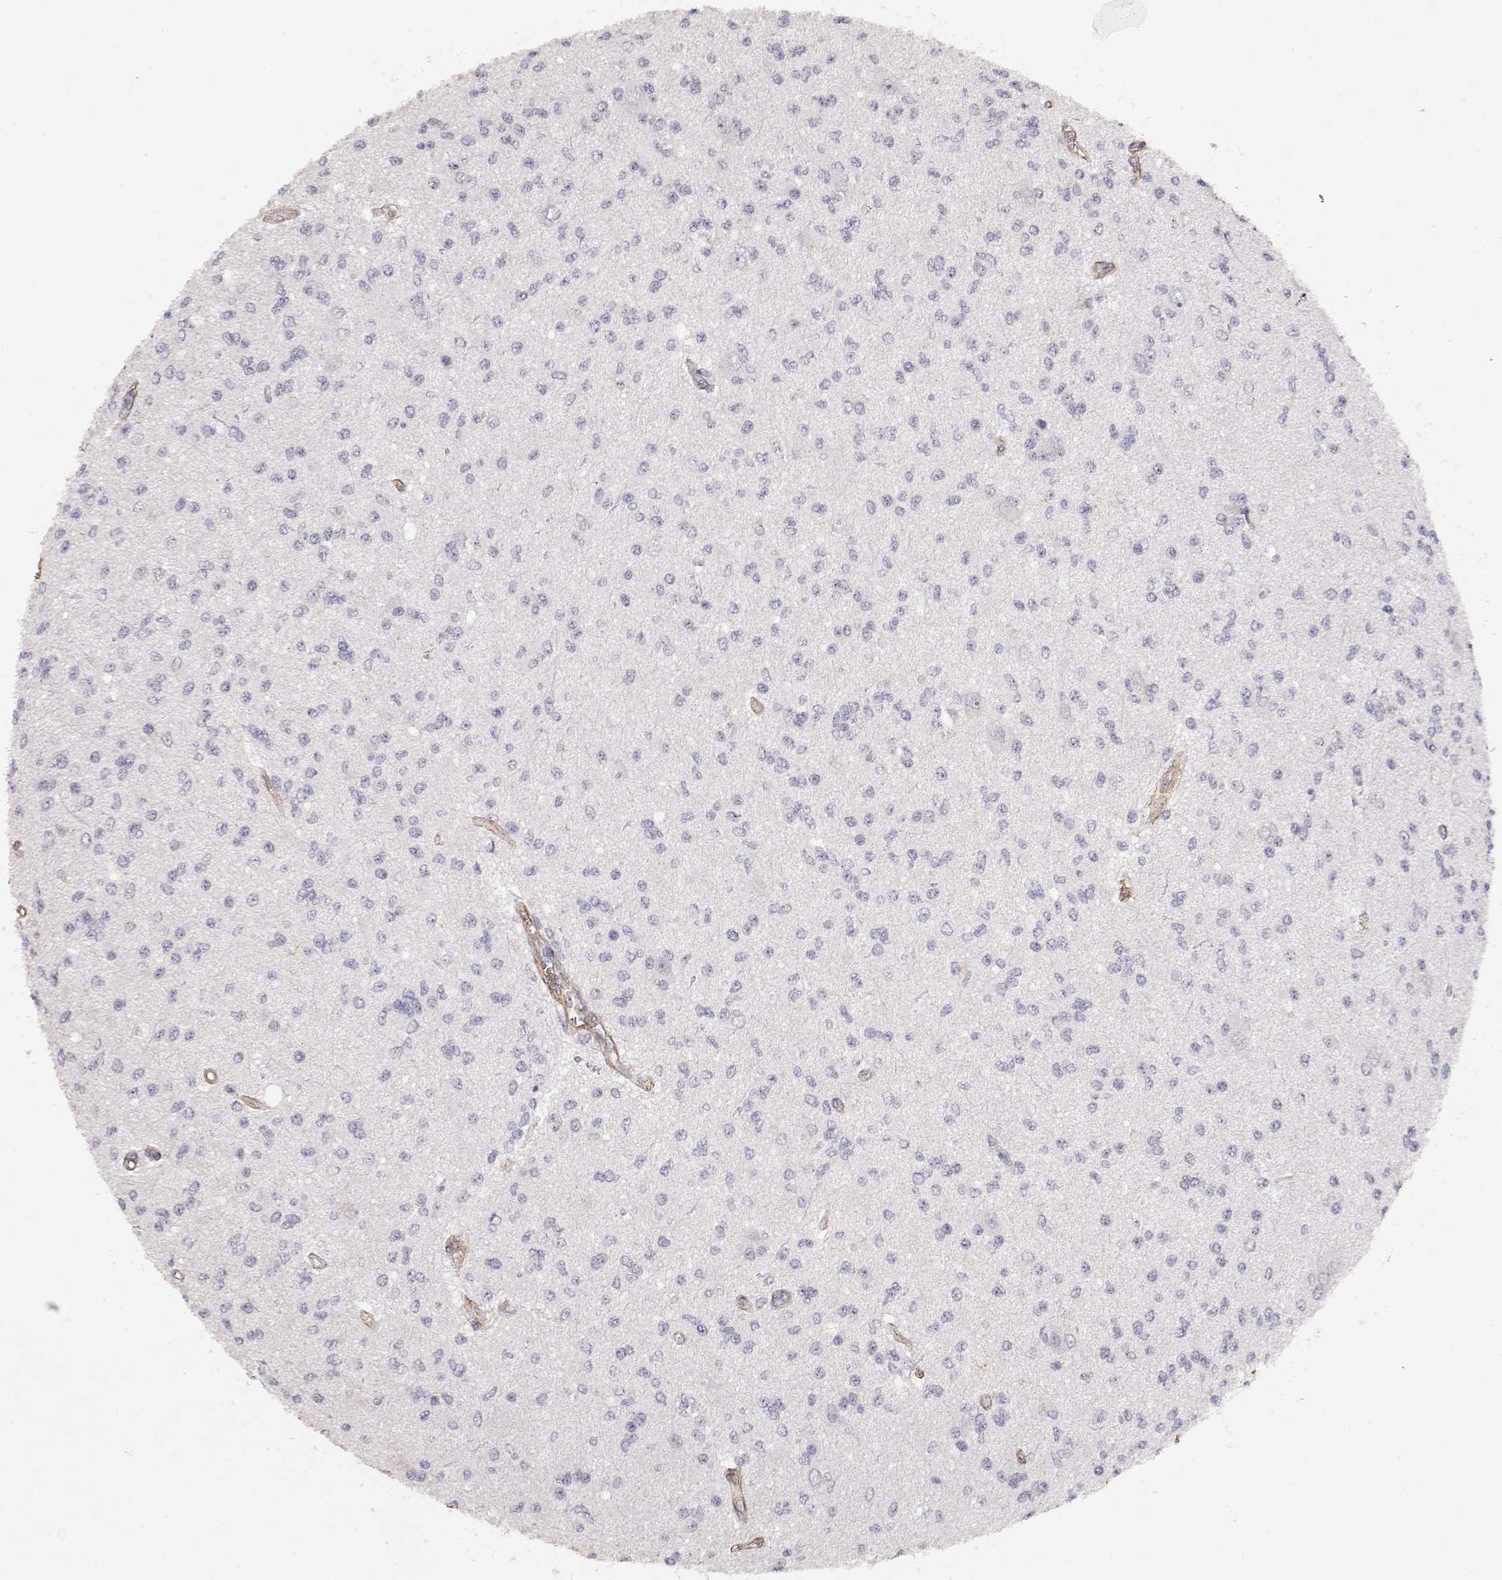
{"staining": {"intensity": "negative", "quantity": "none", "location": "none"}, "tissue": "glioma", "cell_type": "Tumor cells", "image_type": "cancer", "snomed": [{"axis": "morphology", "description": "Glioma, malignant, Low grade"}, {"axis": "topography", "description": "Brain"}], "caption": "Tumor cells show no significant protein expression in glioma.", "gene": "LAMA5", "patient": {"sex": "male", "age": 67}}